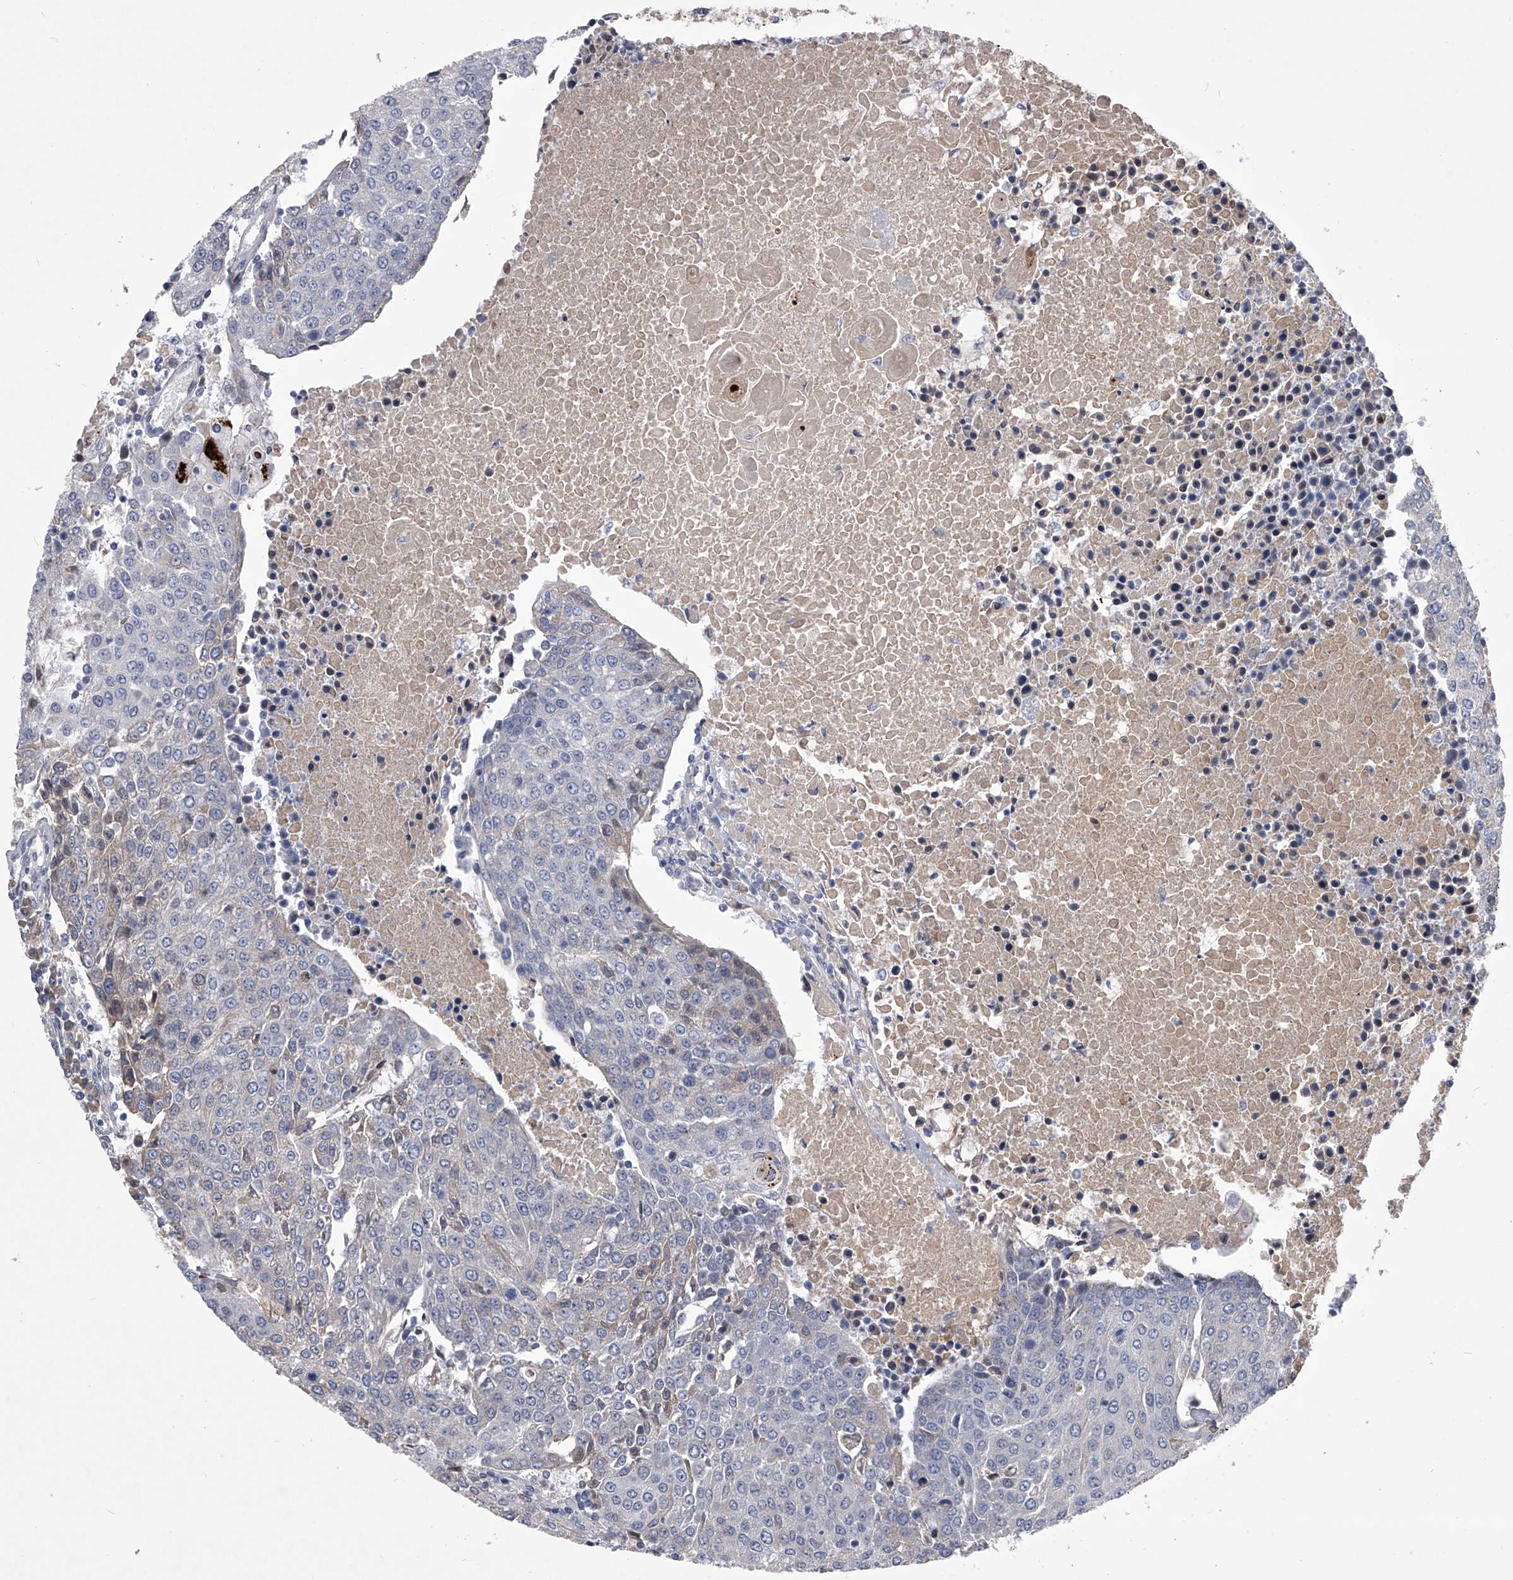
{"staining": {"intensity": "negative", "quantity": "none", "location": "none"}, "tissue": "urothelial cancer", "cell_type": "Tumor cells", "image_type": "cancer", "snomed": [{"axis": "morphology", "description": "Urothelial carcinoma, High grade"}, {"axis": "topography", "description": "Urinary bladder"}], "caption": "Immunohistochemistry of human urothelial cancer shows no expression in tumor cells. Nuclei are stained in blue.", "gene": "ZNF76", "patient": {"sex": "female", "age": 85}}